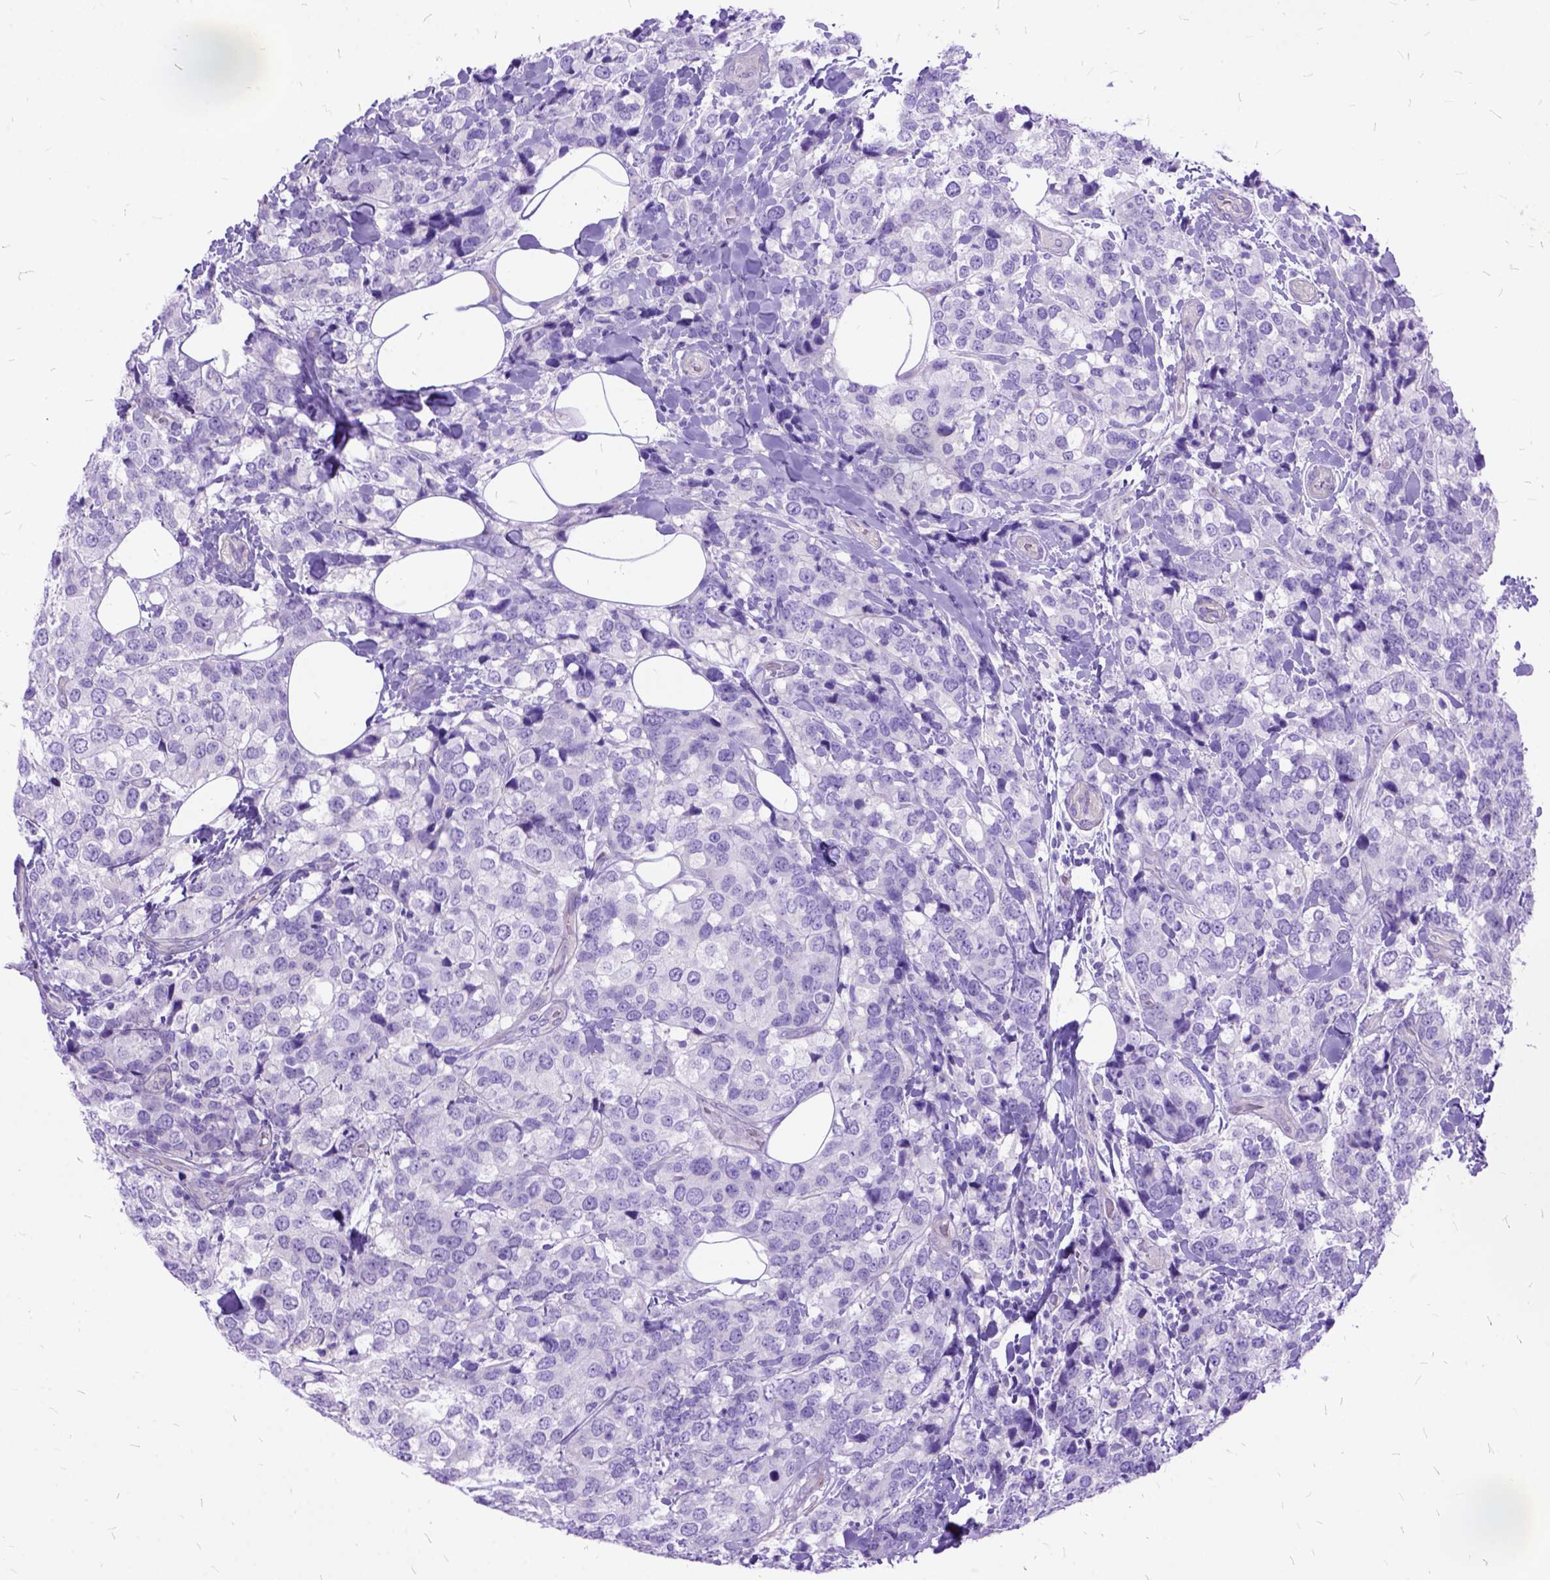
{"staining": {"intensity": "negative", "quantity": "none", "location": "none"}, "tissue": "breast cancer", "cell_type": "Tumor cells", "image_type": "cancer", "snomed": [{"axis": "morphology", "description": "Lobular carcinoma"}, {"axis": "topography", "description": "Breast"}], "caption": "High power microscopy micrograph of an immunohistochemistry micrograph of lobular carcinoma (breast), revealing no significant positivity in tumor cells.", "gene": "ARL9", "patient": {"sex": "female", "age": 59}}